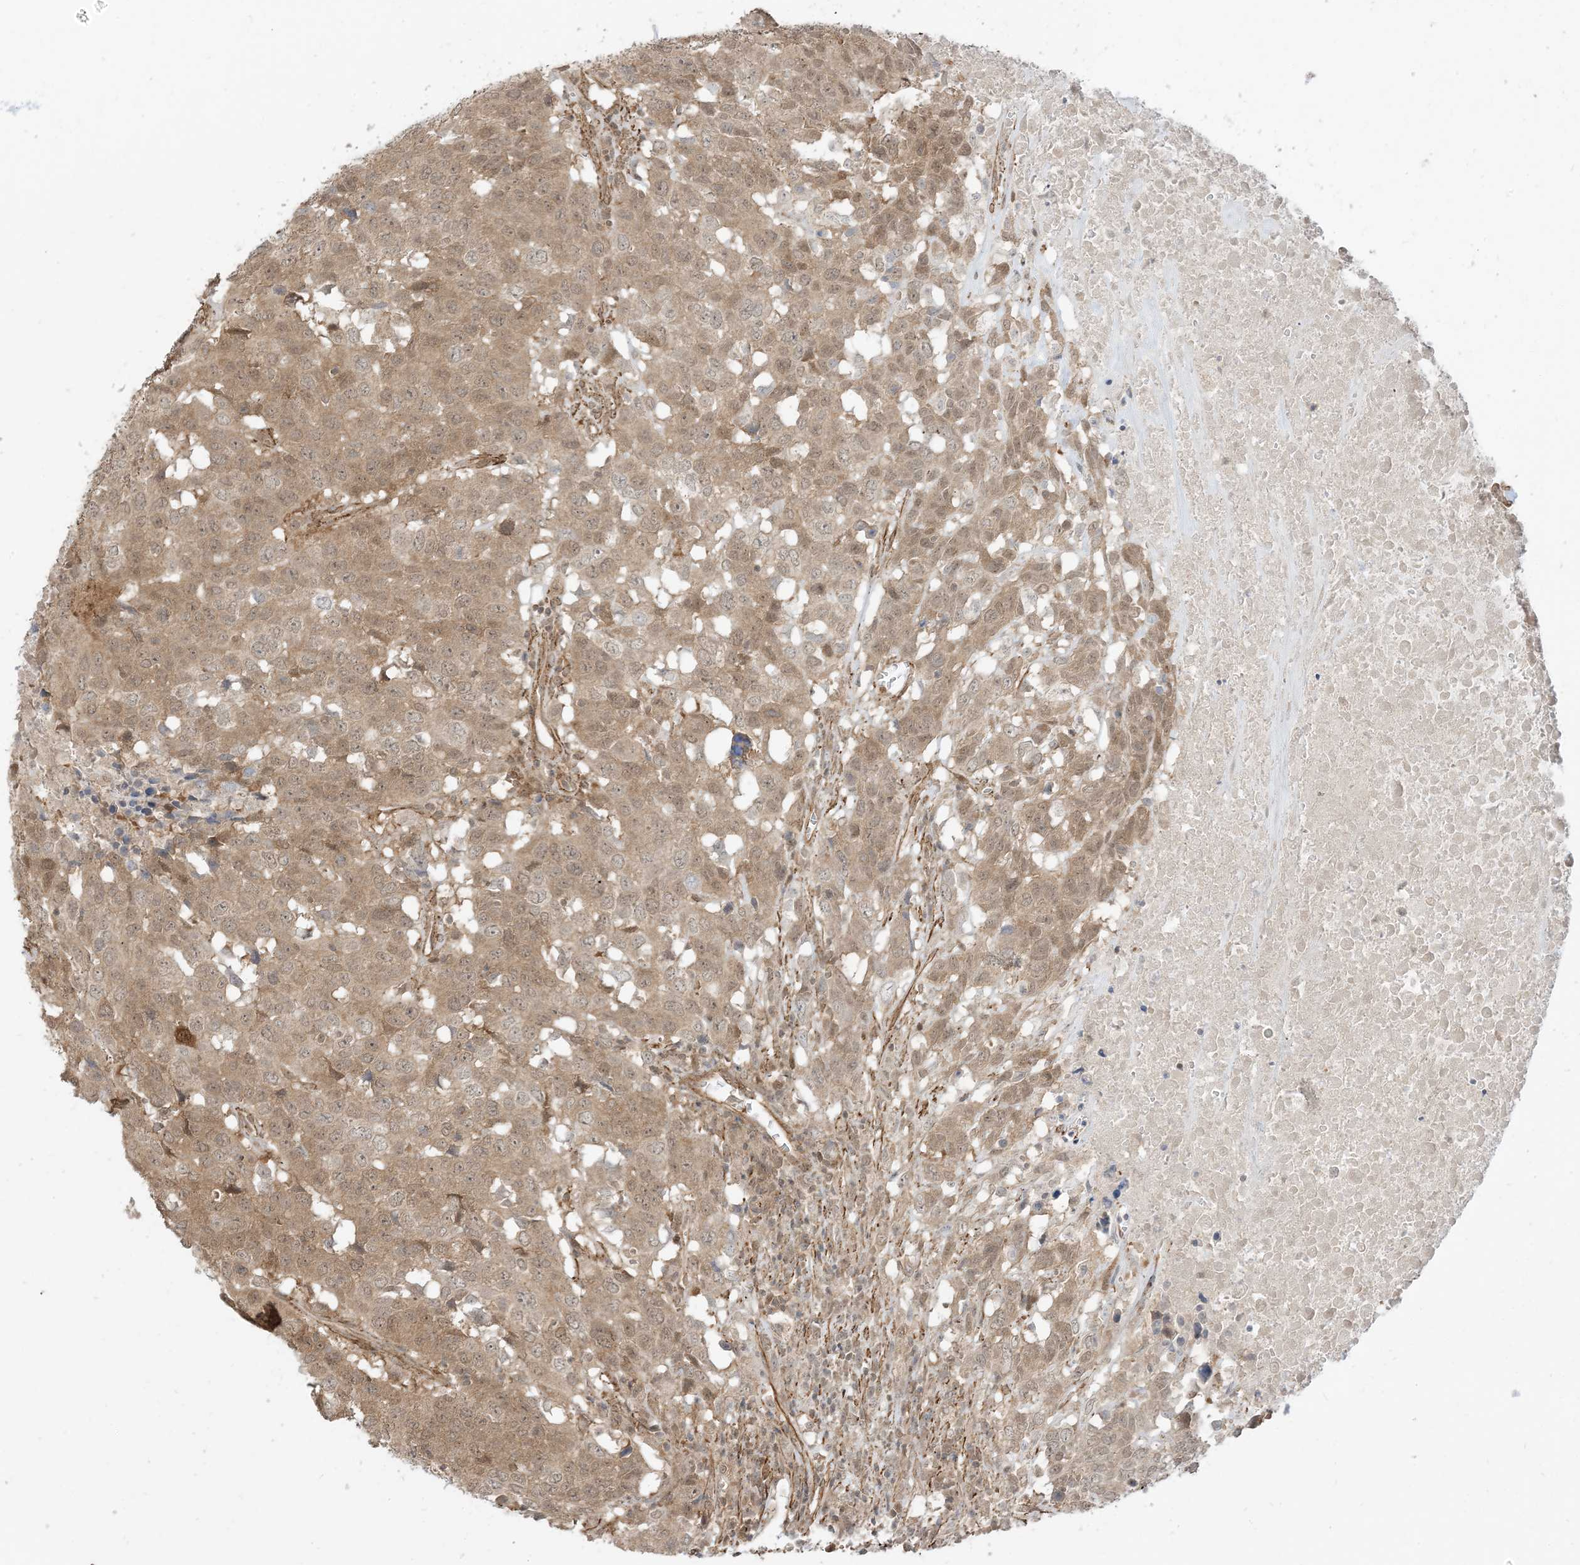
{"staining": {"intensity": "moderate", "quantity": ">75%", "location": "cytoplasmic/membranous"}, "tissue": "head and neck cancer", "cell_type": "Tumor cells", "image_type": "cancer", "snomed": [{"axis": "morphology", "description": "Squamous cell carcinoma, NOS"}, {"axis": "topography", "description": "Head-Neck"}], "caption": "Human head and neck cancer stained with a brown dye displays moderate cytoplasmic/membranous positive positivity in approximately >75% of tumor cells.", "gene": "TBCC", "patient": {"sex": "male", "age": 66}}